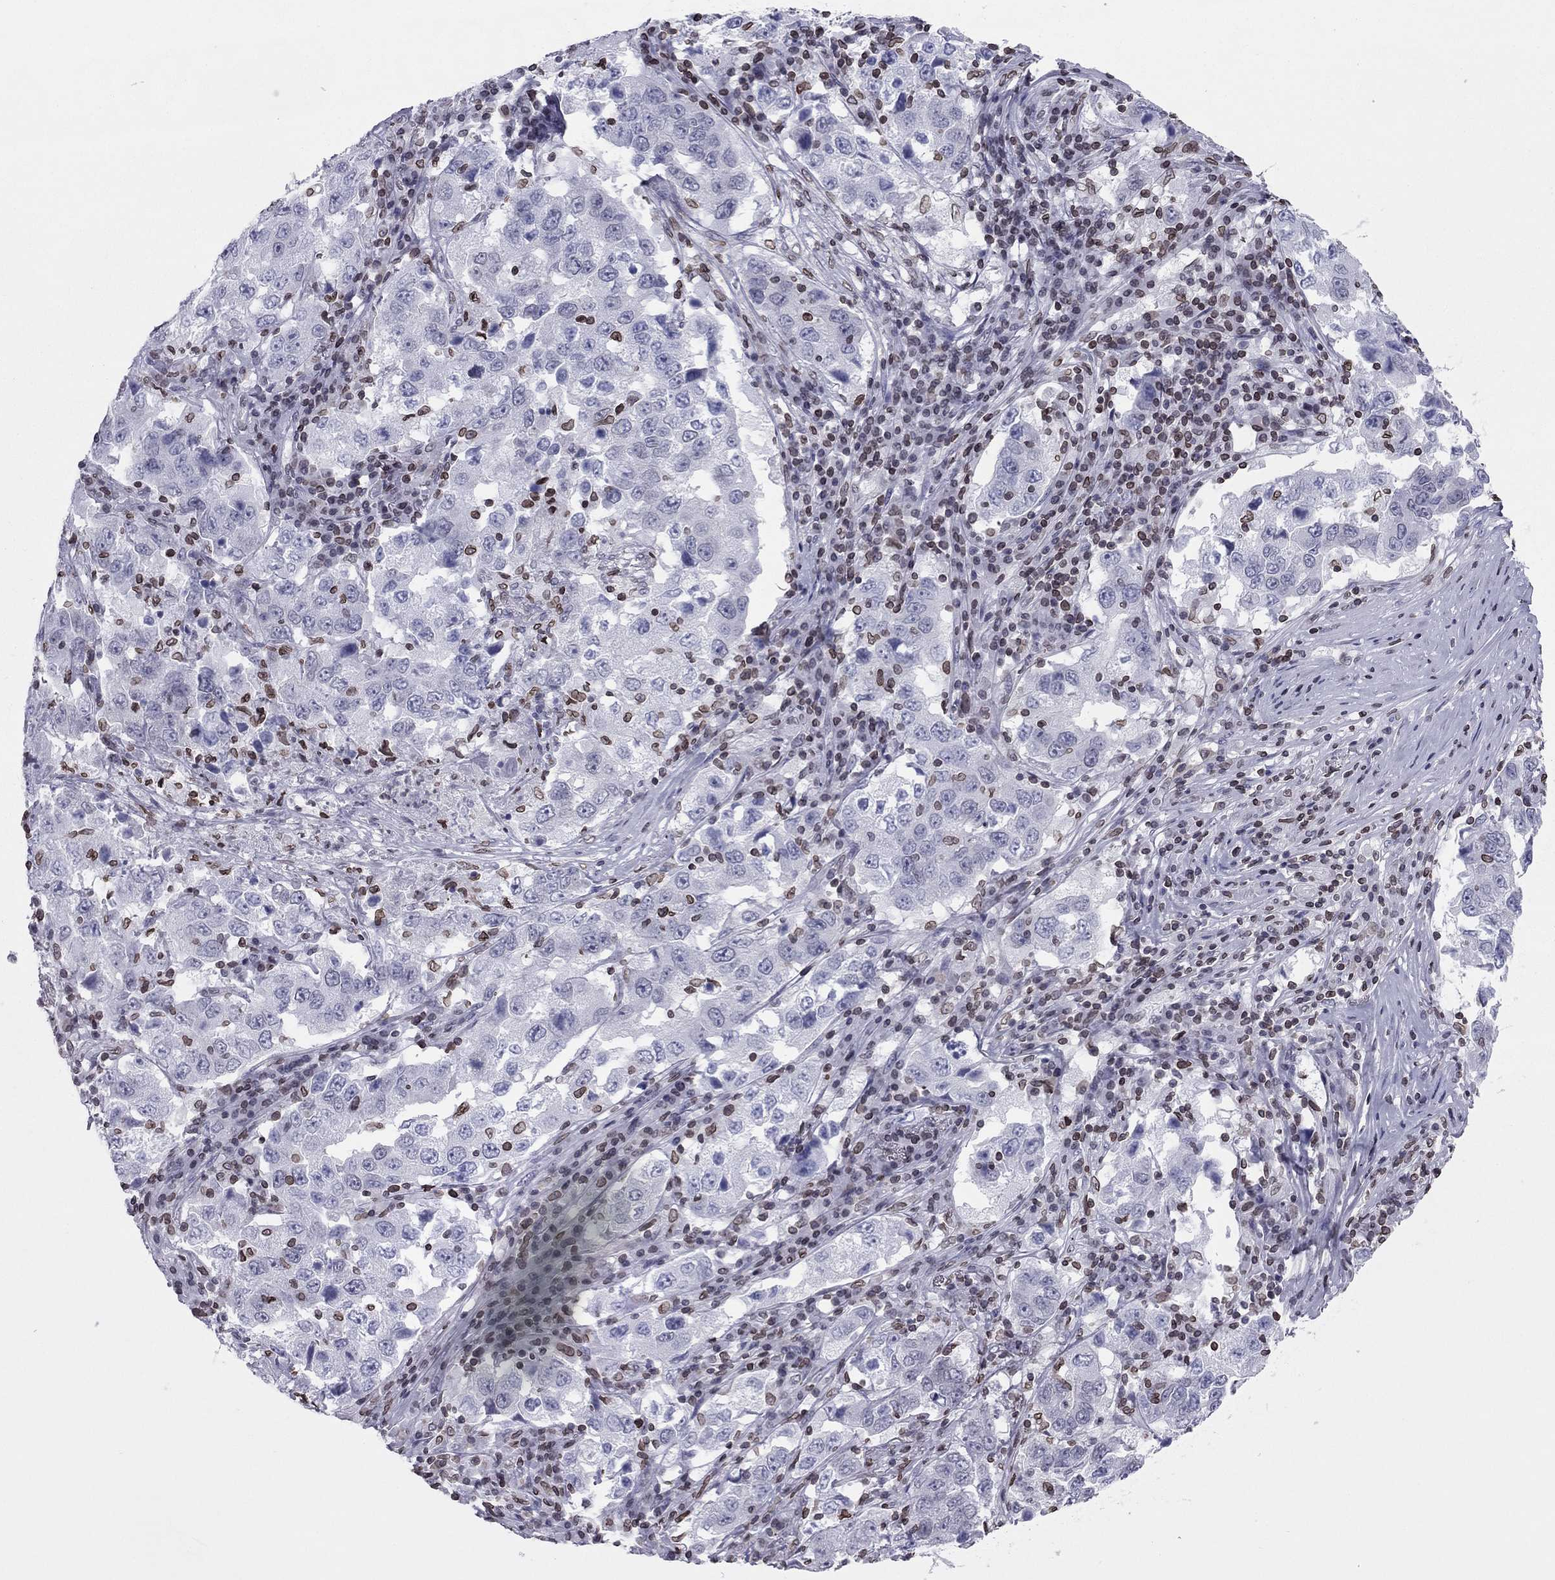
{"staining": {"intensity": "negative", "quantity": "none", "location": "none"}, "tissue": "lung cancer", "cell_type": "Tumor cells", "image_type": "cancer", "snomed": [{"axis": "morphology", "description": "Adenocarcinoma, NOS"}, {"axis": "topography", "description": "Lung"}], "caption": "A histopathology image of lung cancer (adenocarcinoma) stained for a protein reveals no brown staining in tumor cells.", "gene": "ESPL1", "patient": {"sex": "male", "age": 73}}